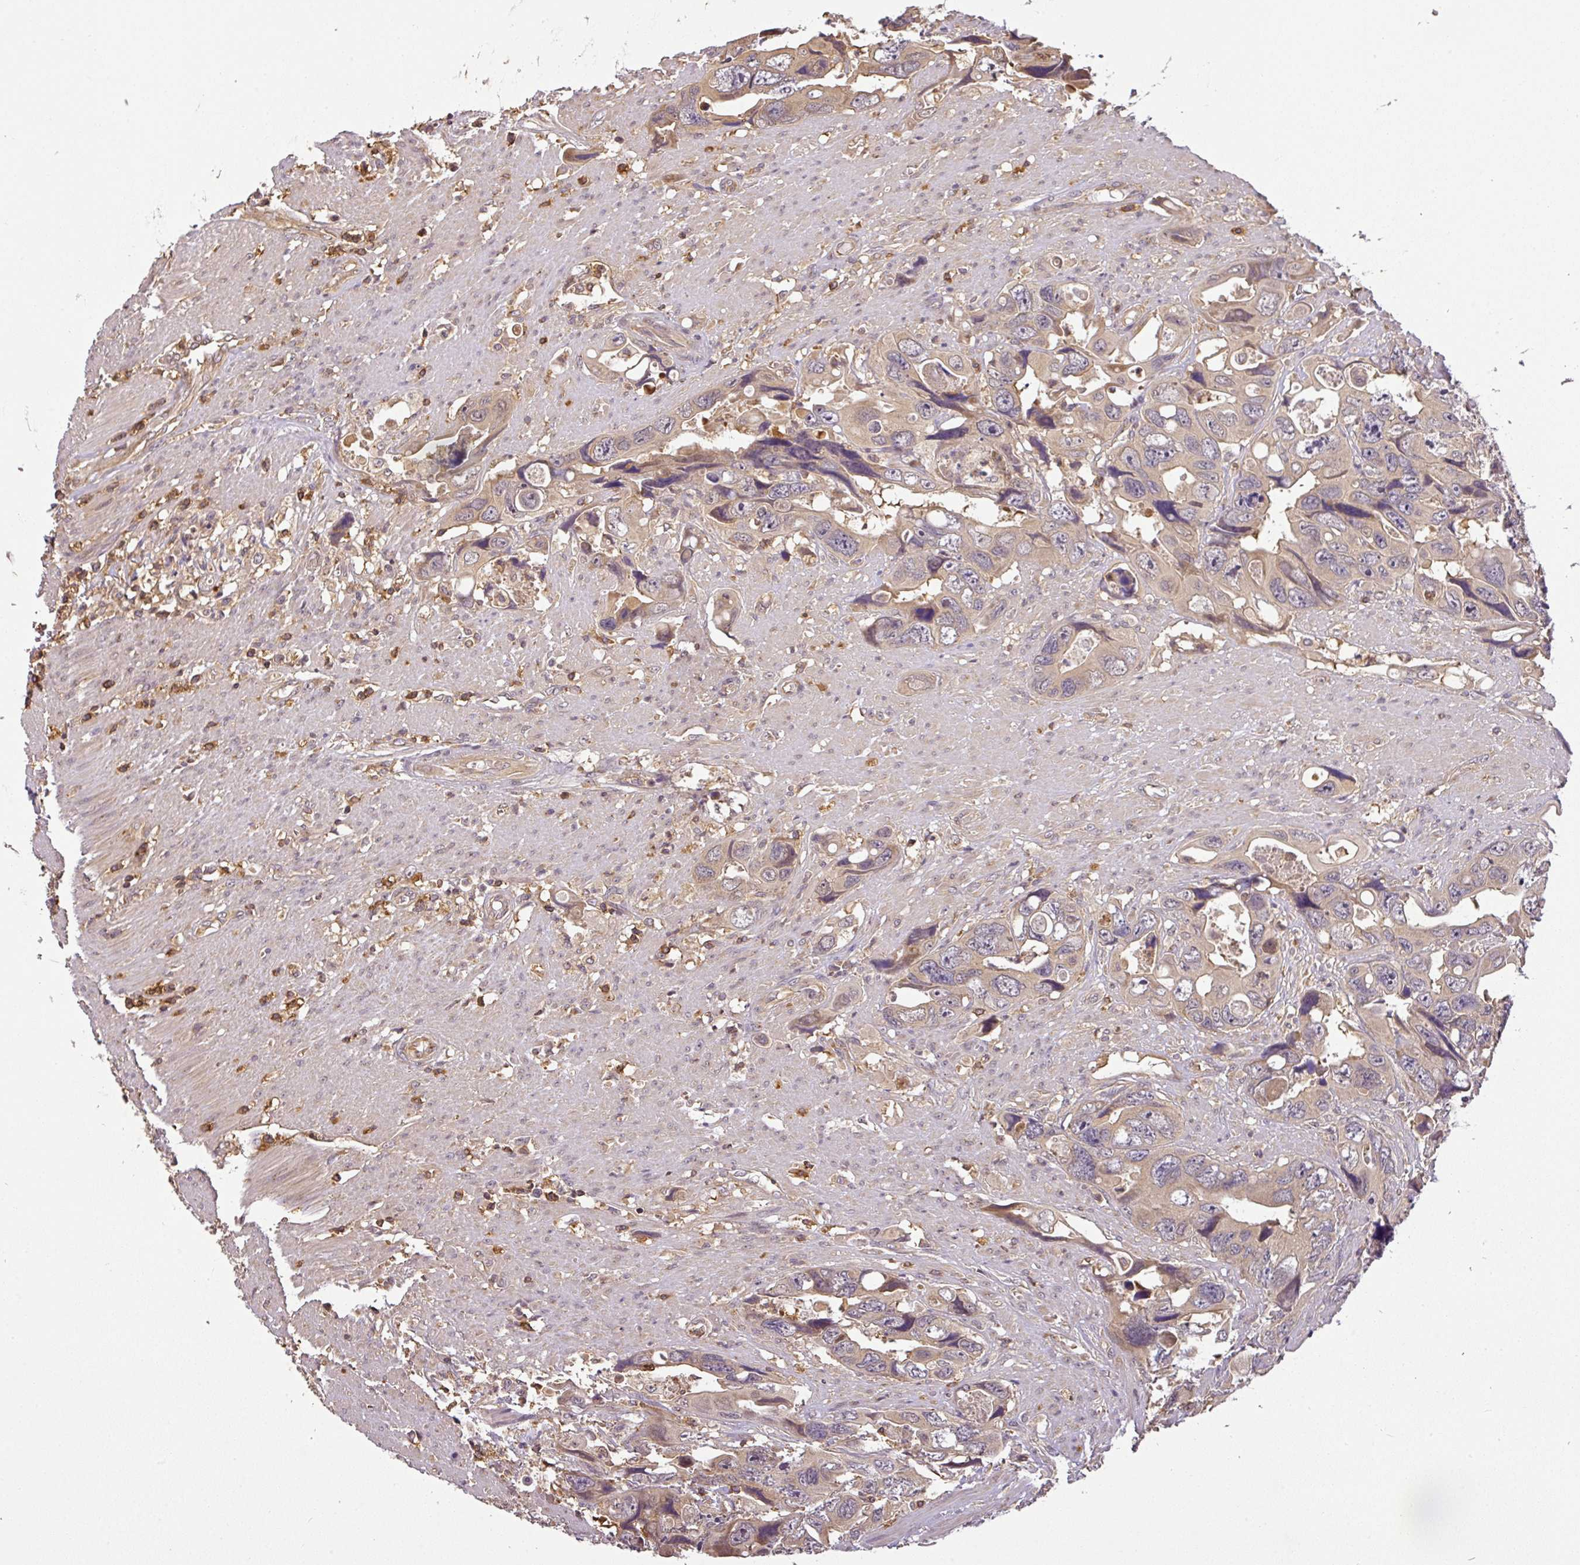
{"staining": {"intensity": "weak", "quantity": ">75%", "location": "cytoplasmic/membranous"}, "tissue": "colorectal cancer", "cell_type": "Tumor cells", "image_type": "cancer", "snomed": [{"axis": "morphology", "description": "Adenocarcinoma, NOS"}, {"axis": "topography", "description": "Rectum"}], "caption": "An image showing weak cytoplasmic/membranous expression in approximately >75% of tumor cells in colorectal adenocarcinoma, as visualized by brown immunohistochemical staining.", "gene": "TCL1B", "patient": {"sex": "male", "age": 57}}